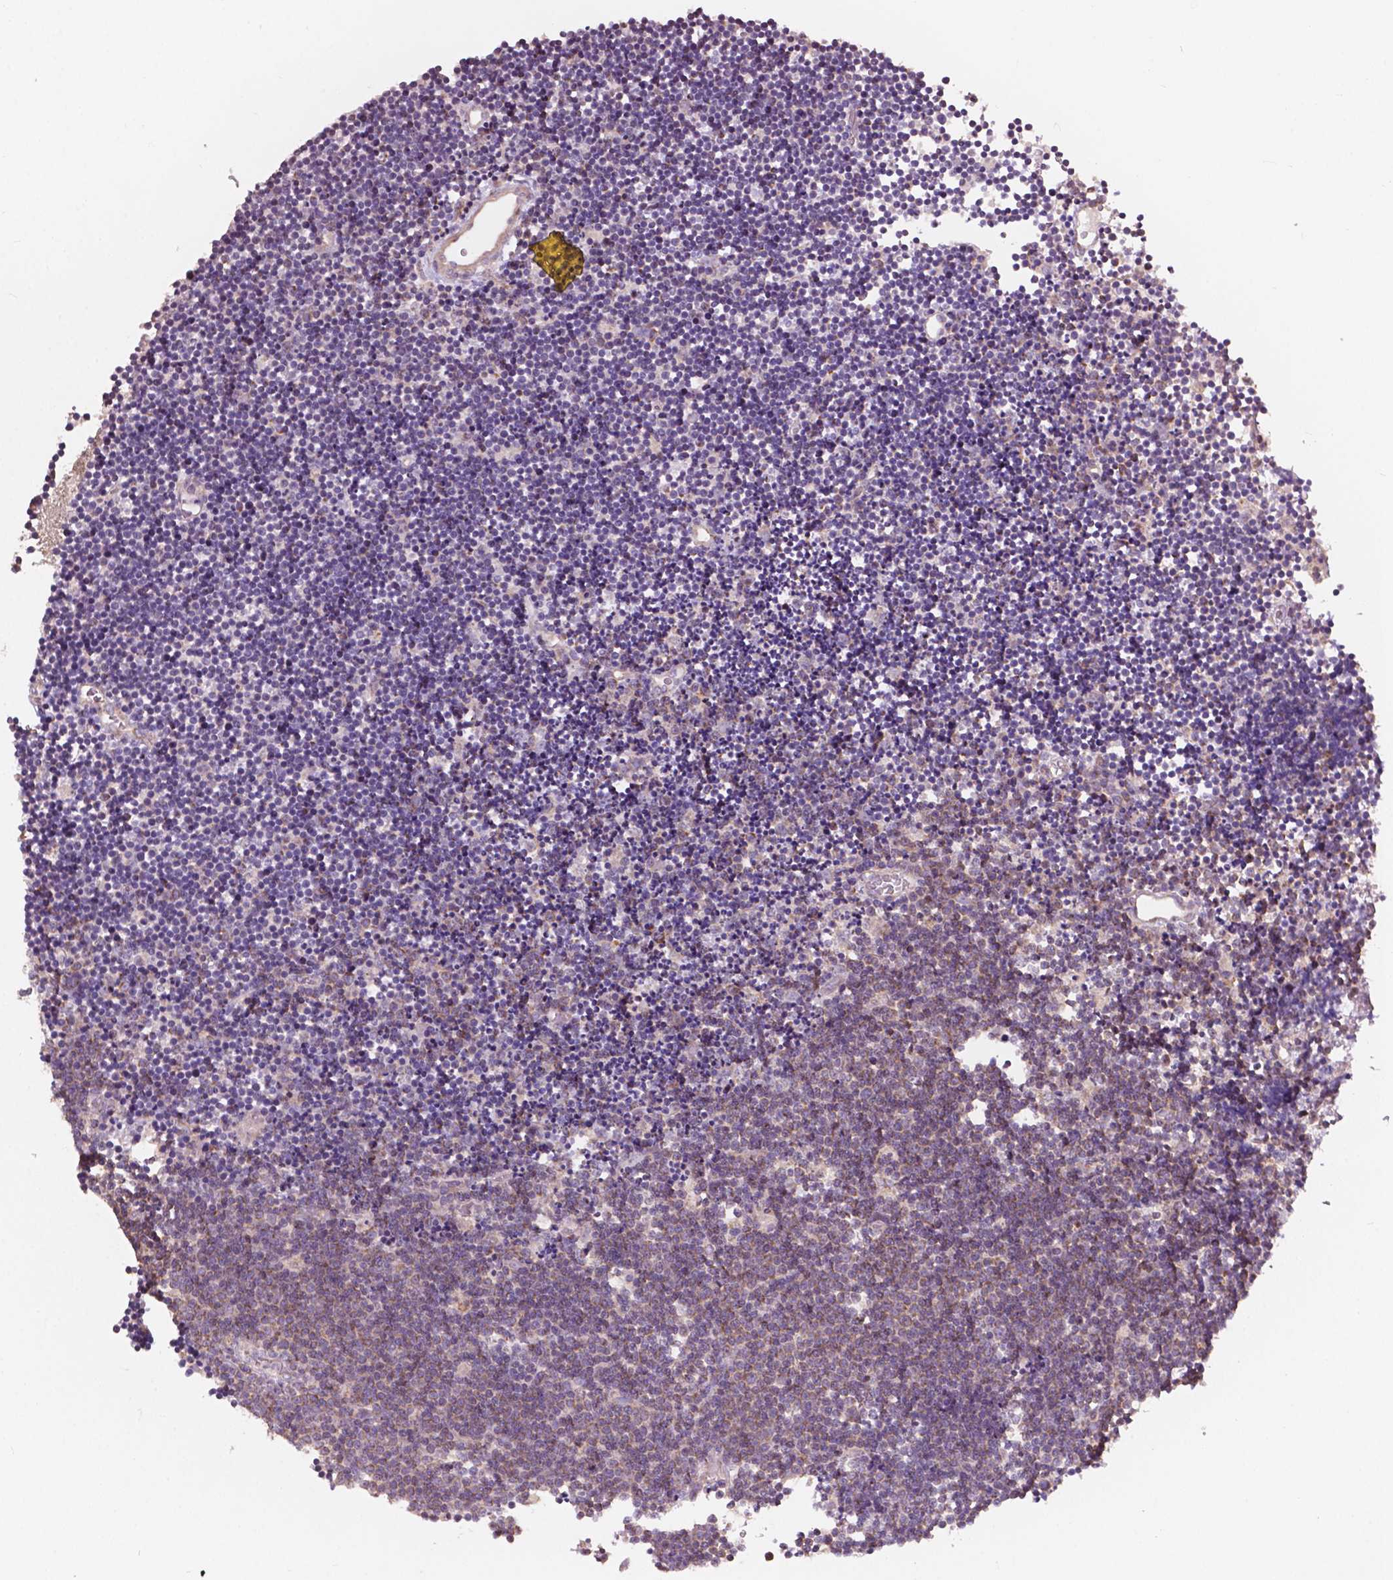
{"staining": {"intensity": "moderate", "quantity": "<25%", "location": "cytoplasmic/membranous"}, "tissue": "lymphoma", "cell_type": "Tumor cells", "image_type": "cancer", "snomed": [{"axis": "morphology", "description": "Malignant lymphoma, non-Hodgkin's type, Low grade"}, {"axis": "topography", "description": "Brain"}], "caption": "Immunohistochemistry (IHC) of low-grade malignant lymphoma, non-Hodgkin's type reveals low levels of moderate cytoplasmic/membranous positivity in about <25% of tumor cells. (IHC, brightfield microscopy, high magnification).", "gene": "NDUFA10", "patient": {"sex": "female", "age": 66}}